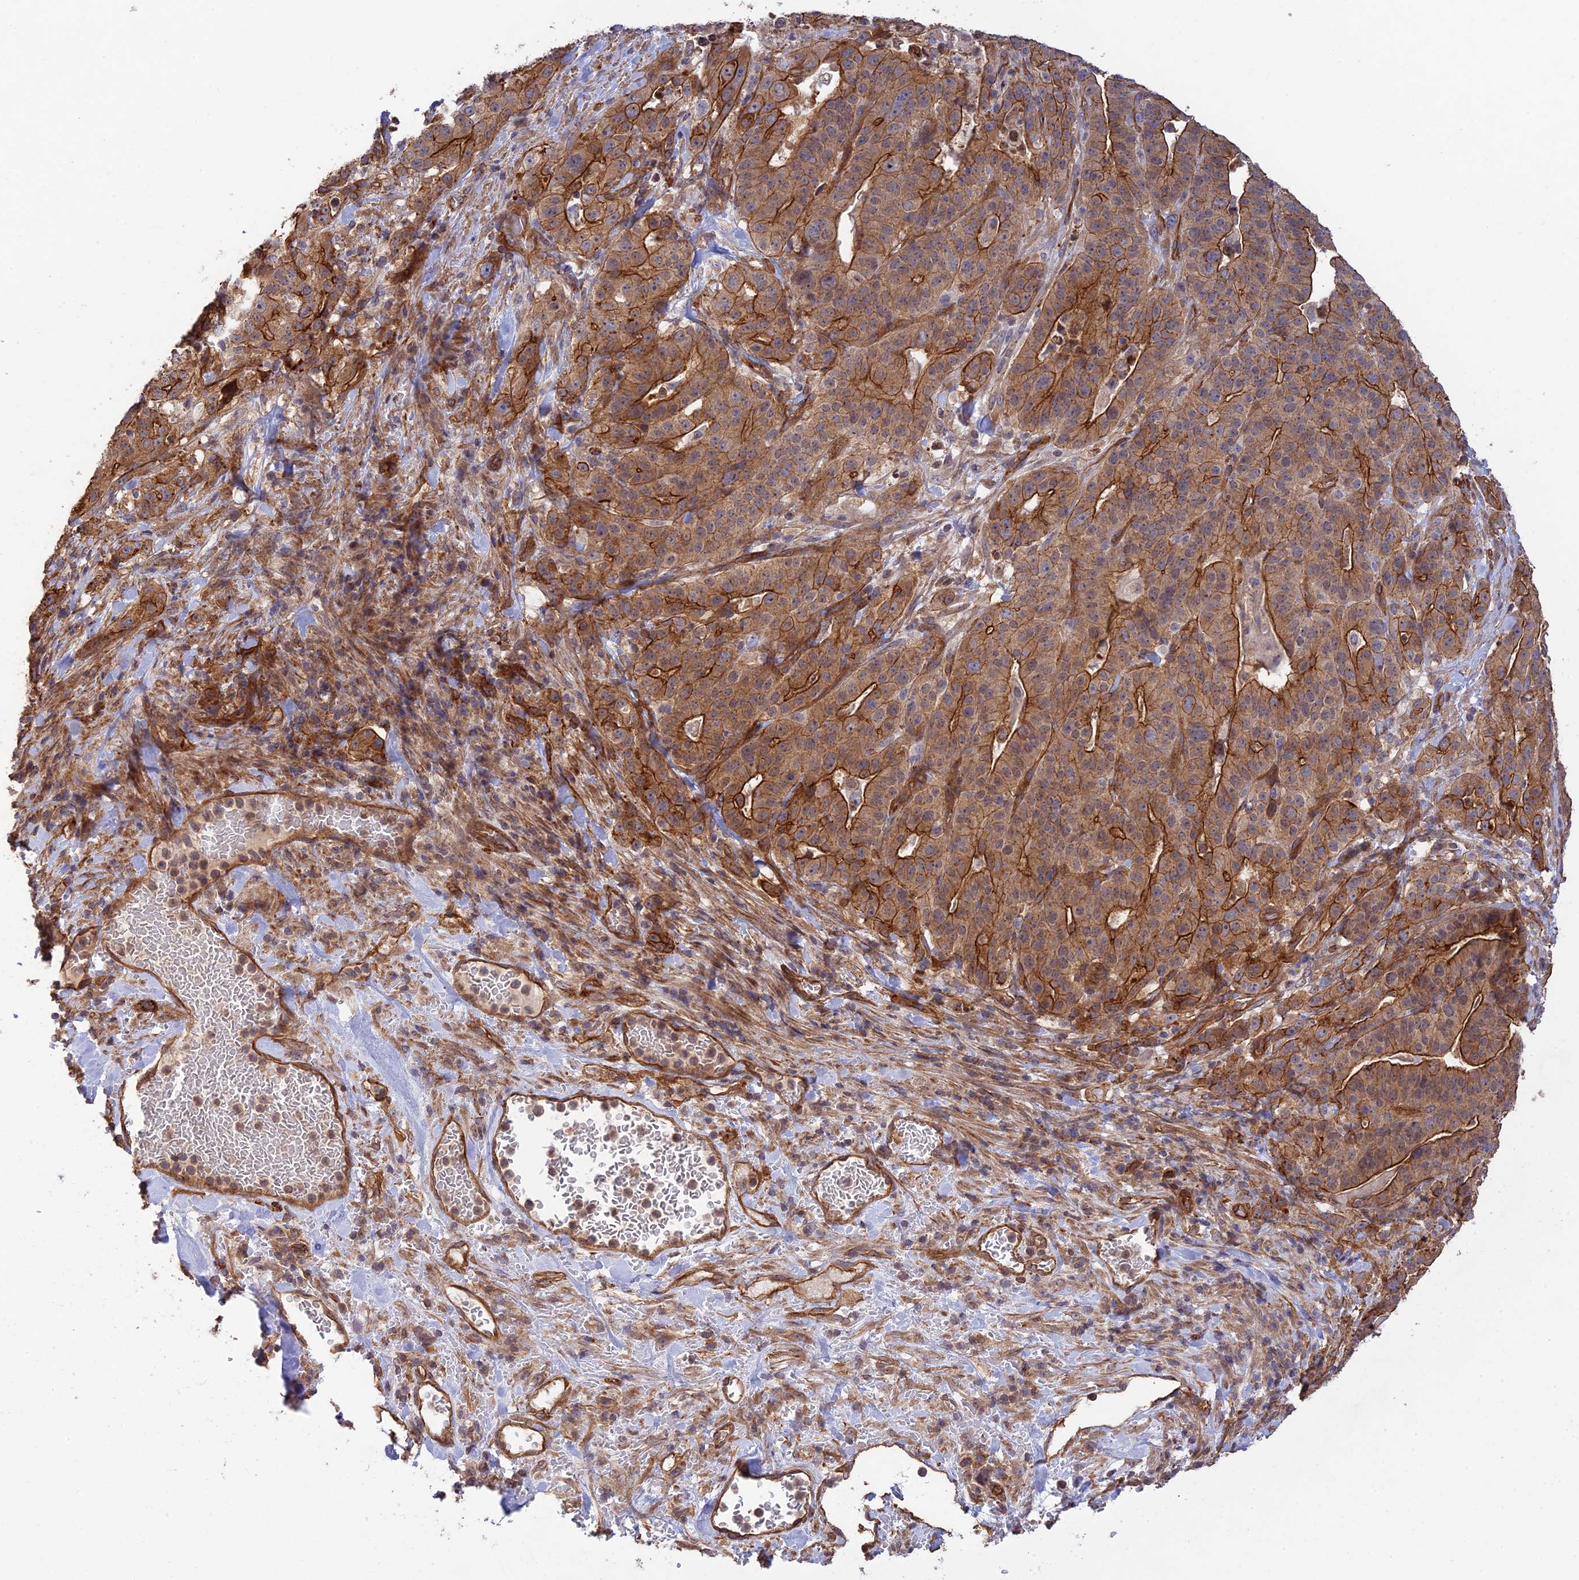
{"staining": {"intensity": "strong", "quantity": ">75%", "location": "cytoplasmic/membranous"}, "tissue": "stomach cancer", "cell_type": "Tumor cells", "image_type": "cancer", "snomed": [{"axis": "morphology", "description": "Adenocarcinoma, NOS"}, {"axis": "topography", "description": "Stomach"}], "caption": "Immunohistochemical staining of stomach cancer (adenocarcinoma) exhibits strong cytoplasmic/membranous protein positivity in about >75% of tumor cells.", "gene": "HOMER2", "patient": {"sex": "male", "age": 48}}